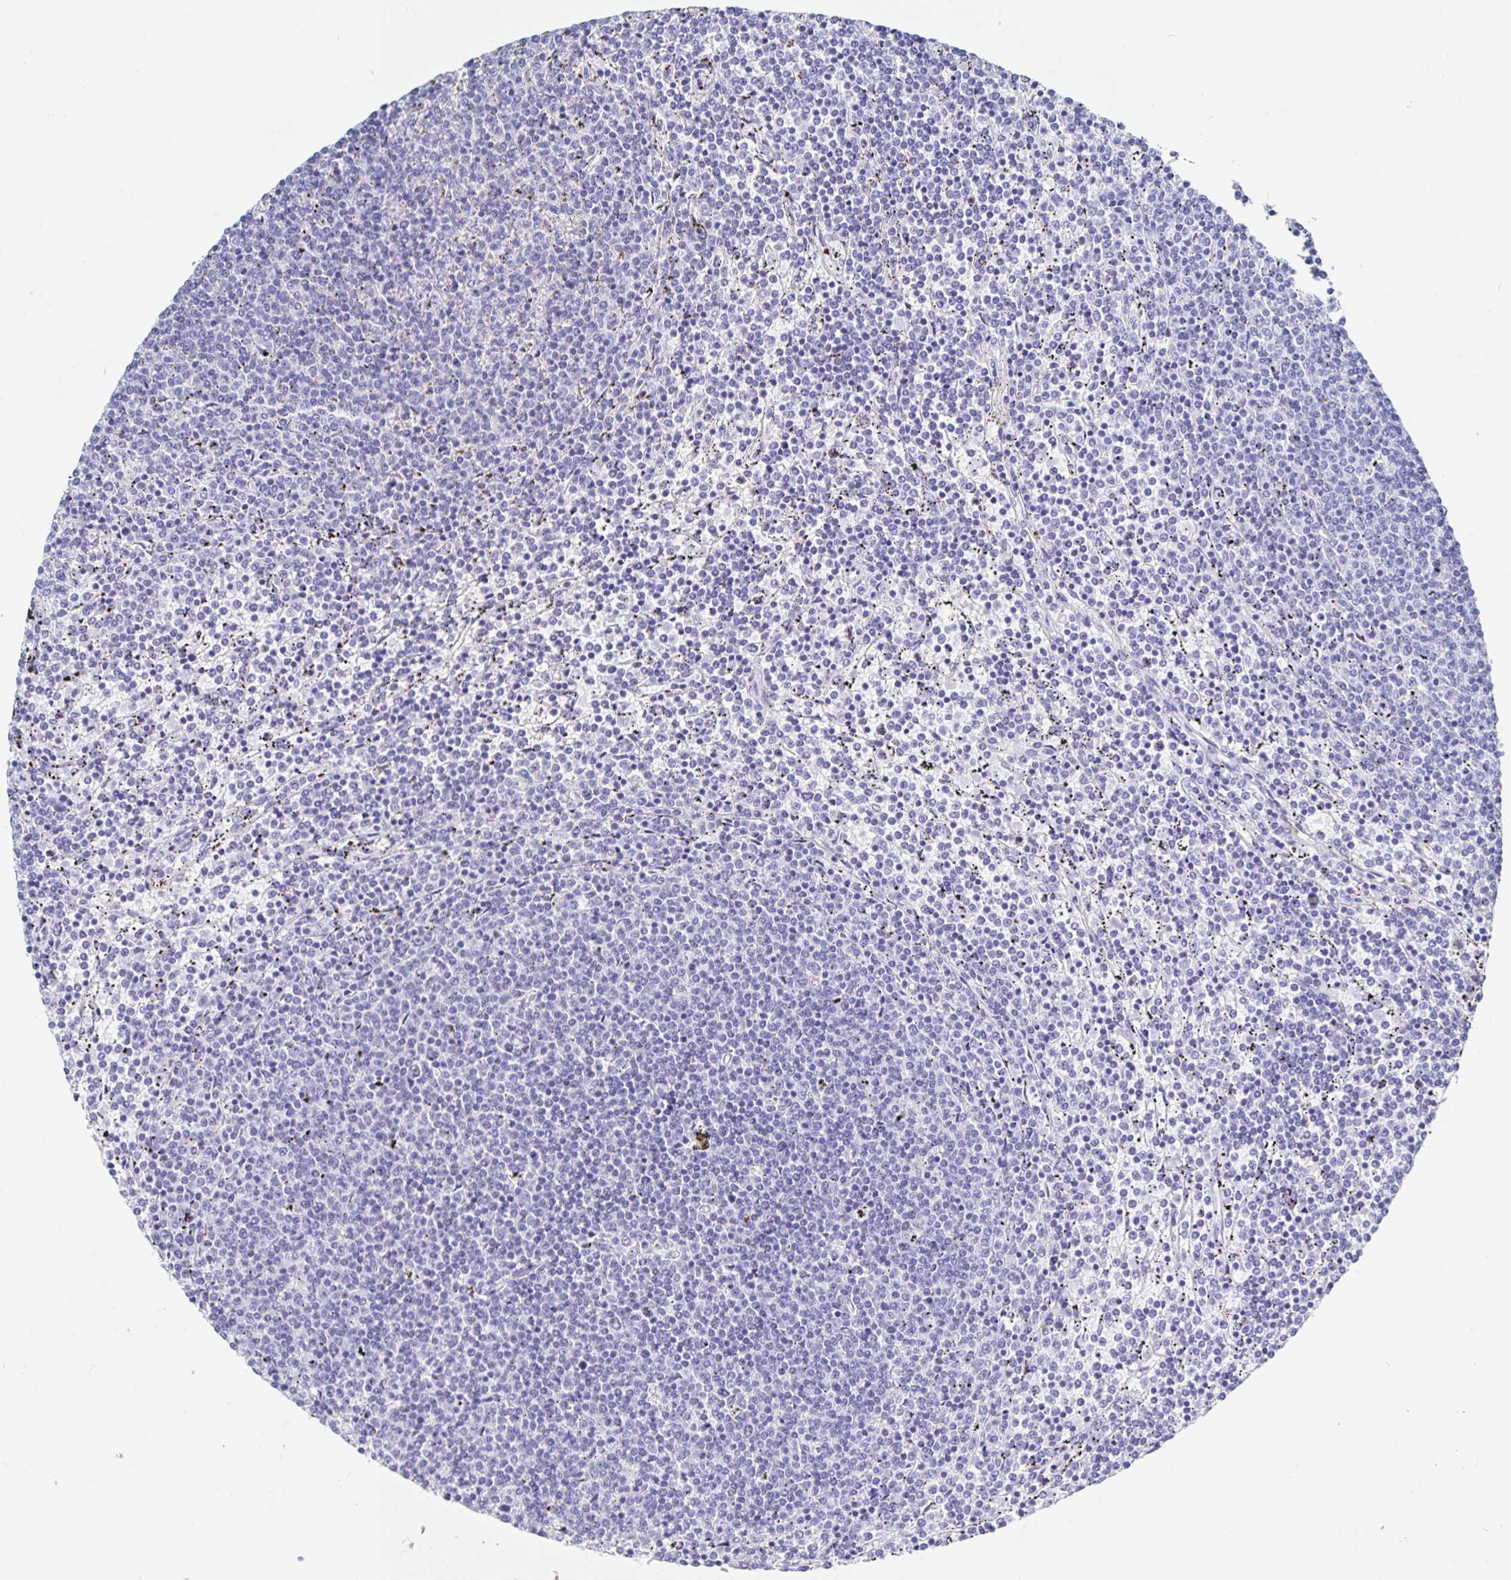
{"staining": {"intensity": "negative", "quantity": "none", "location": "none"}, "tissue": "lymphoma", "cell_type": "Tumor cells", "image_type": "cancer", "snomed": [{"axis": "morphology", "description": "Malignant lymphoma, non-Hodgkin's type, Low grade"}, {"axis": "topography", "description": "Spleen"}], "caption": "Tumor cells show no significant staining in low-grade malignant lymphoma, non-Hodgkin's type. The staining is performed using DAB brown chromogen with nuclei counter-stained in using hematoxylin.", "gene": "DMBT1", "patient": {"sex": "female", "age": 50}}